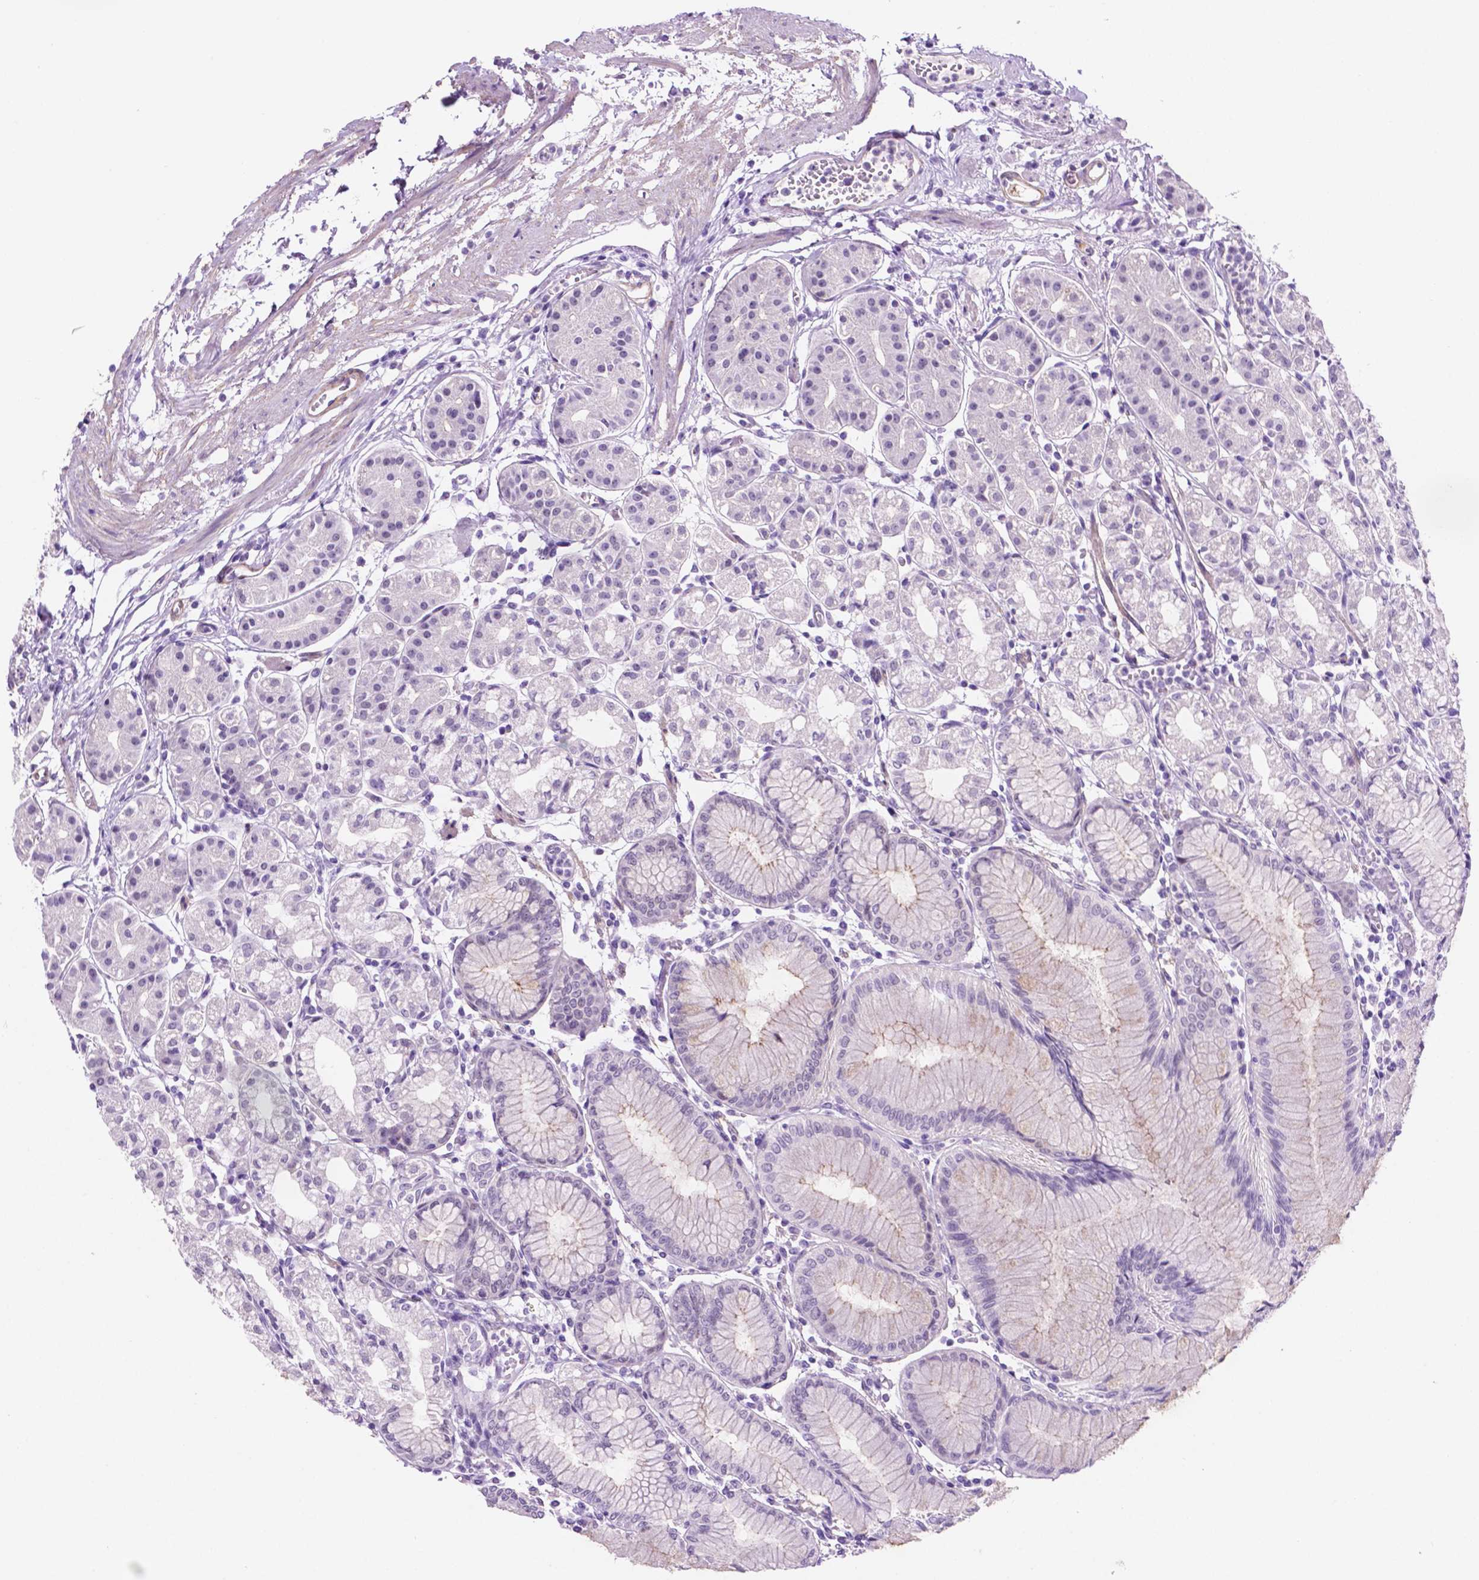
{"staining": {"intensity": "negative", "quantity": "none", "location": "none"}, "tissue": "stomach", "cell_type": "Glandular cells", "image_type": "normal", "snomed": [{"axis": "morphology", "description": "Normal tissue, NOS"}, {"axis": "topography", "description": "Skeletal muscle"}, {"axis": "topography", "description": "Stomach"}], "caption": "Immunohistochemistry (IHC) histopathology image of unremarkable stomach: human stomach stained with DAB (3,3'-diaminobenzidine) demonstrates no significant protein expression in glandular cells. Nuclei are stained in blue.", "gene": "ACY3", "patient": {"sex": "female", "age": 57}}